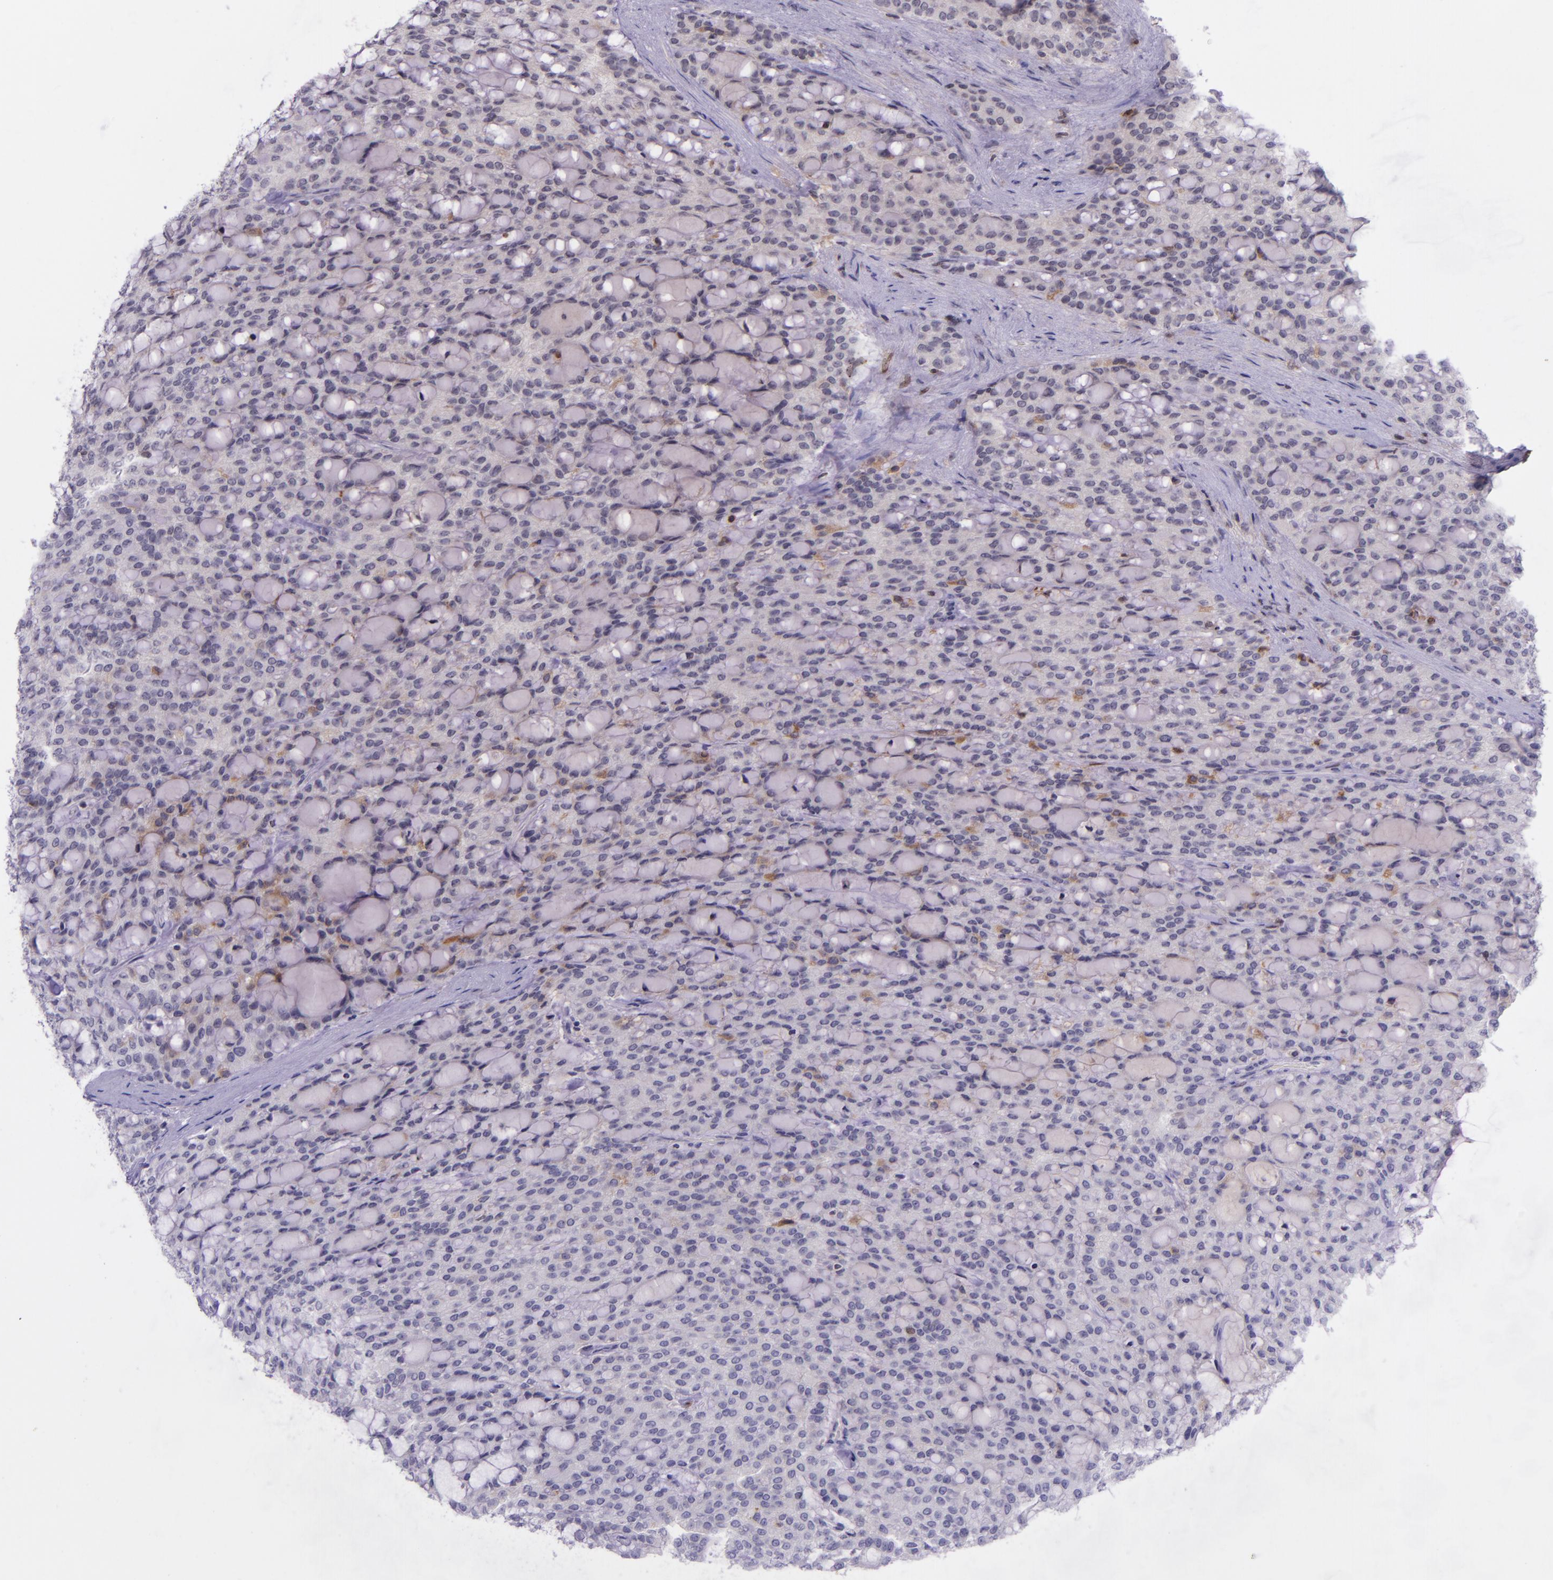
{"staining": {"intensity": "negative", "quantity": "none", "location": "none"}, "tissue": "renal cancer", "cell_type": "Tumor cells", "image_type": "cancer", "snomed": [{"axis": "morphology", "description": "Adenocarcinoma, NOS"}, {"axis": "topography", "description": "Kidney"}], "caption": "Tumor cells are negative for brown protein staining in renal cancer.", "gene": "SELL", "patient": {"sex": "male", "age": 63}}